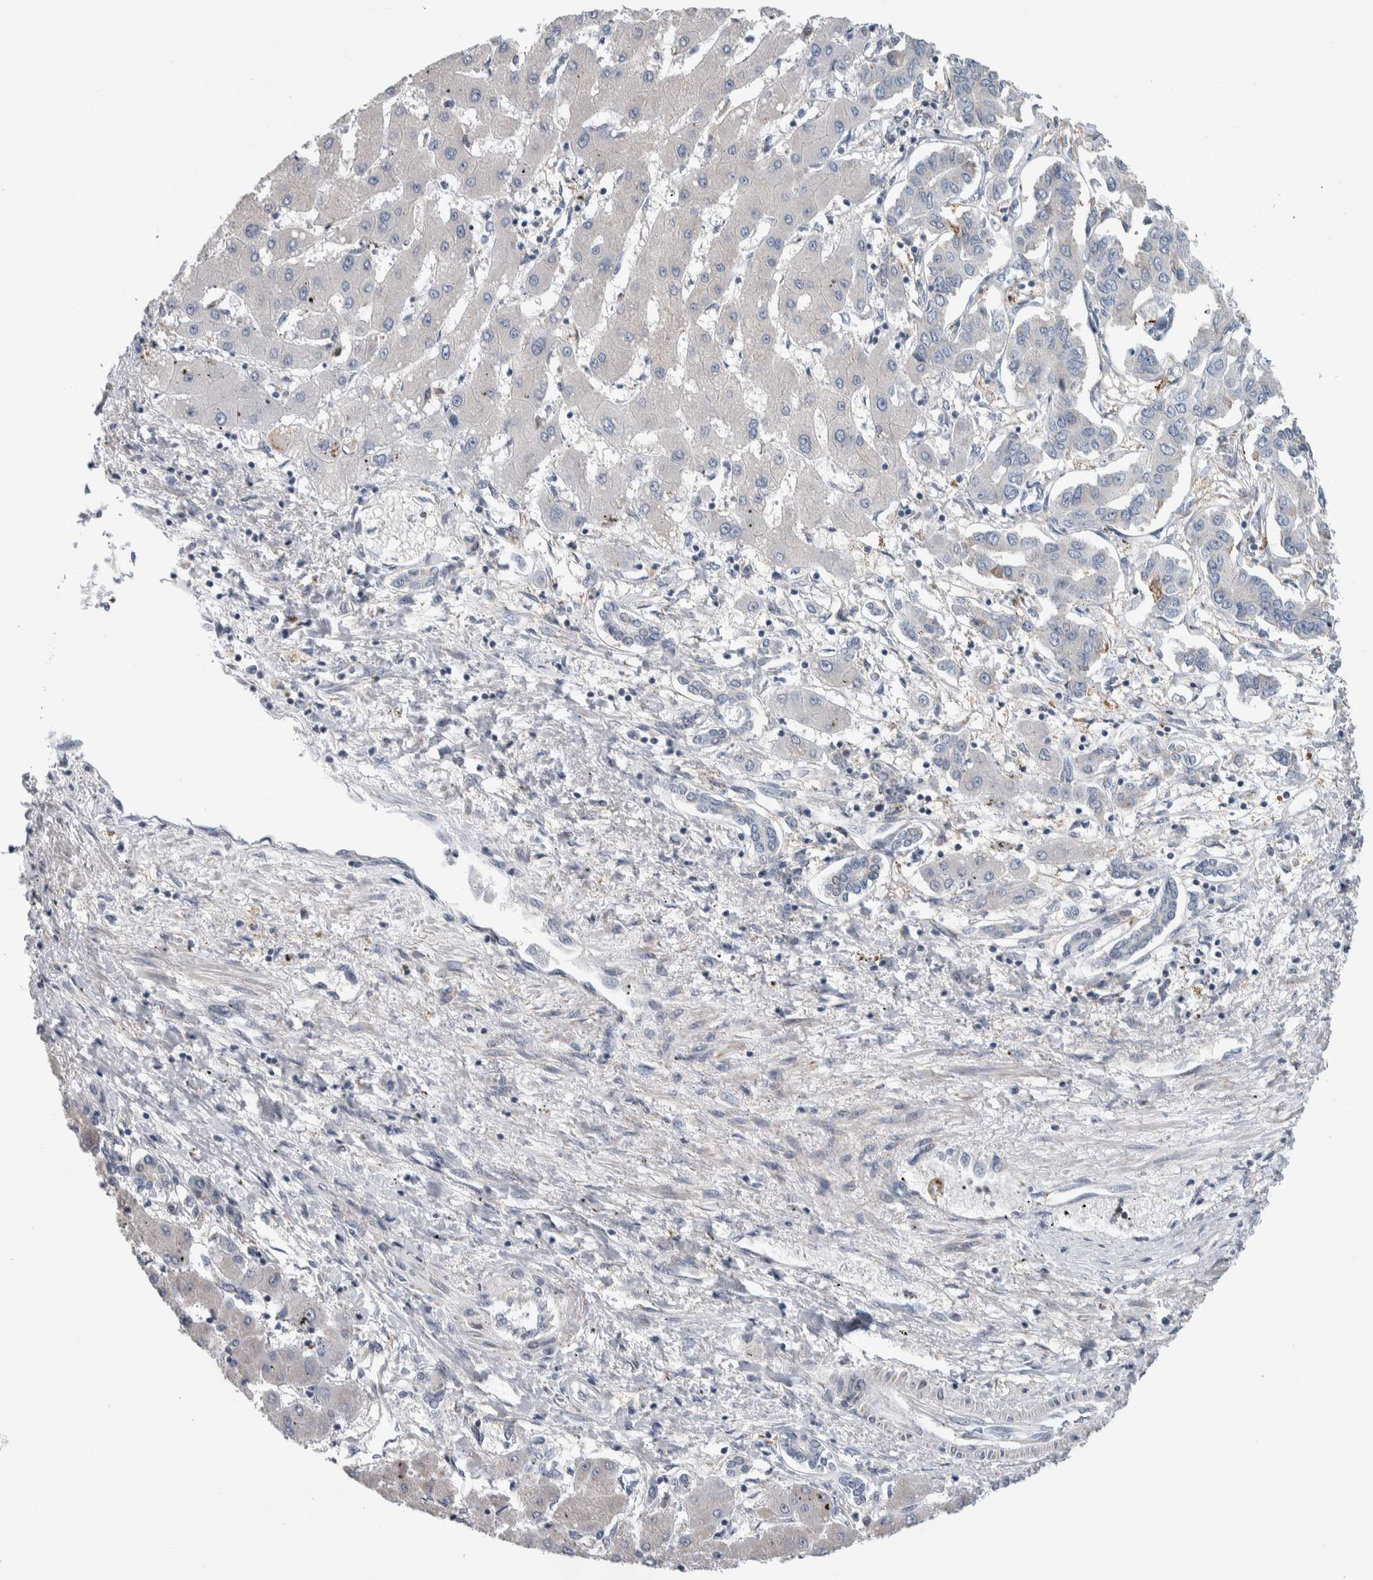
{"staining": {"intensity": "negative", "quantity": "none", "location": "none"}, "tissue": "liver cancer", "cell_type": "Tumor cells", "image_type": "cancer", "snomed": [{"axis": "morphology", "description": "Cholangiocarcinoma"}, {"axis": "topography", "description": "Liver"}], "caption": "An IHC photomicrograph of liver cholangiocarcinoma is shown. There is no staining in tumor cells of liver cholangiocarcinoma.", "gene": "TAX1BP1", "patient": {"sex": "male", "age": 59}}